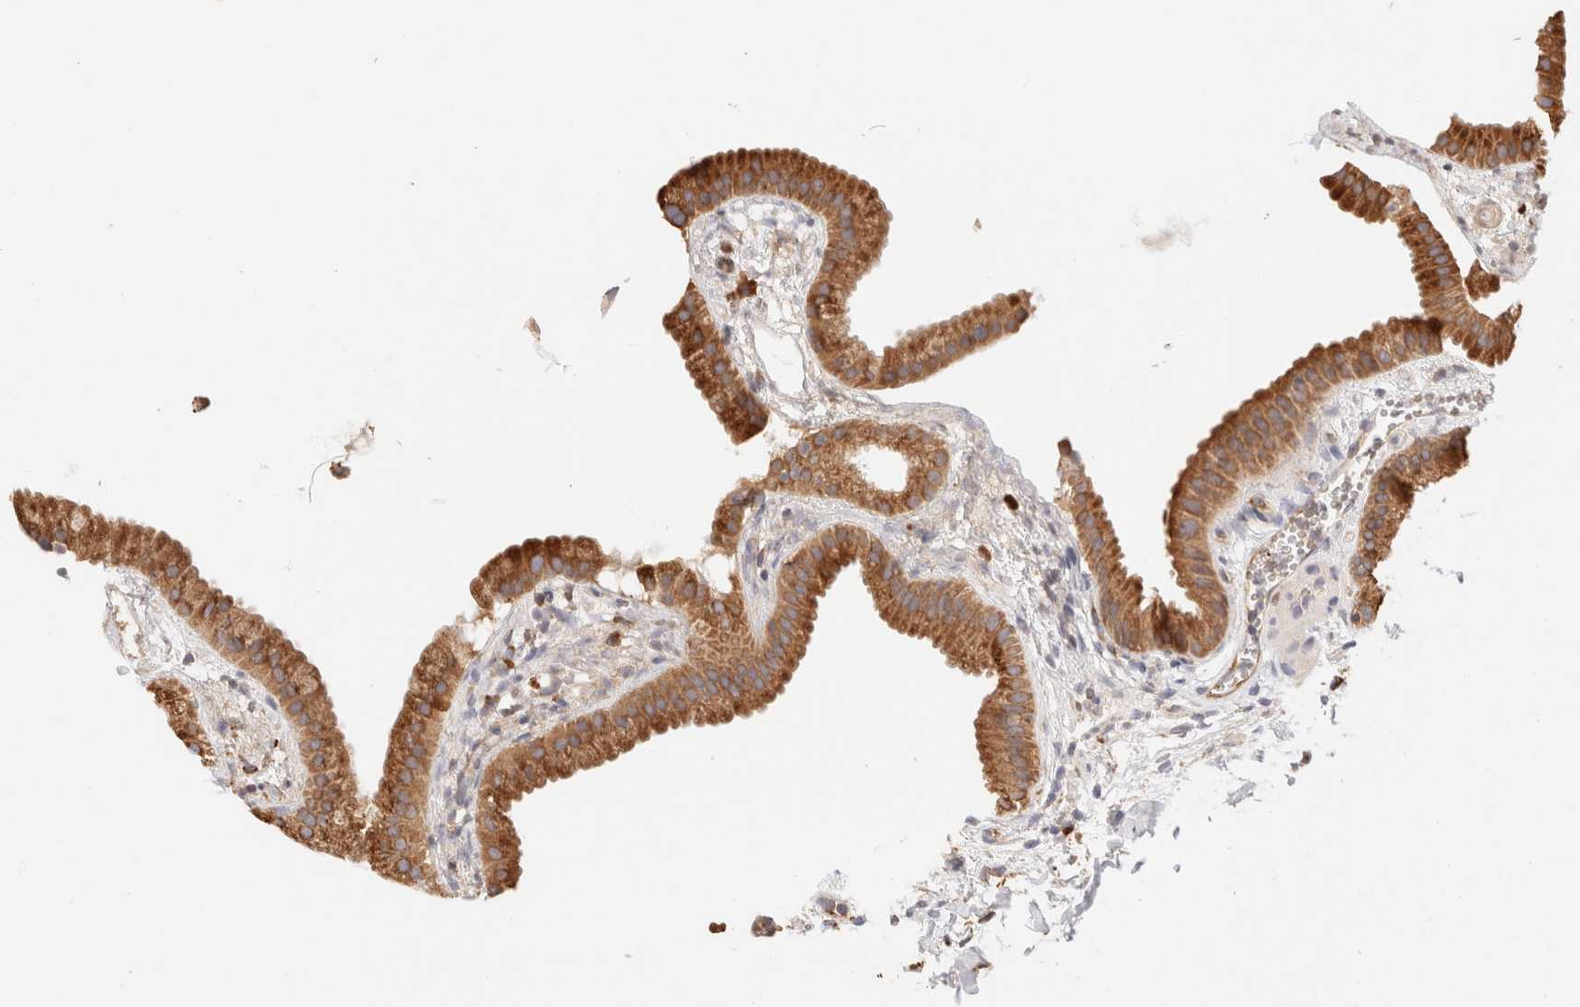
{"staining": {"intensity": "strong", "quantity": ">75%", "location": "cytoplasmic/membranous"}, "tissue": "gallbladder", "cell_type": "Glandular cells", "image_type": "normal", "snomed": [{"axis": "morphology", "description": "Normal tissue, NOS"}, {"axis": "topography", "description": "Gallbladder"}], "caption": "Gallbladder stained for a protein (brown) exhibits strong cytoplasmic/membranous positive staining in approximately >75% of glandular cells.", "gene": "FER", "patient": {"sex": "female", "age": 64}}